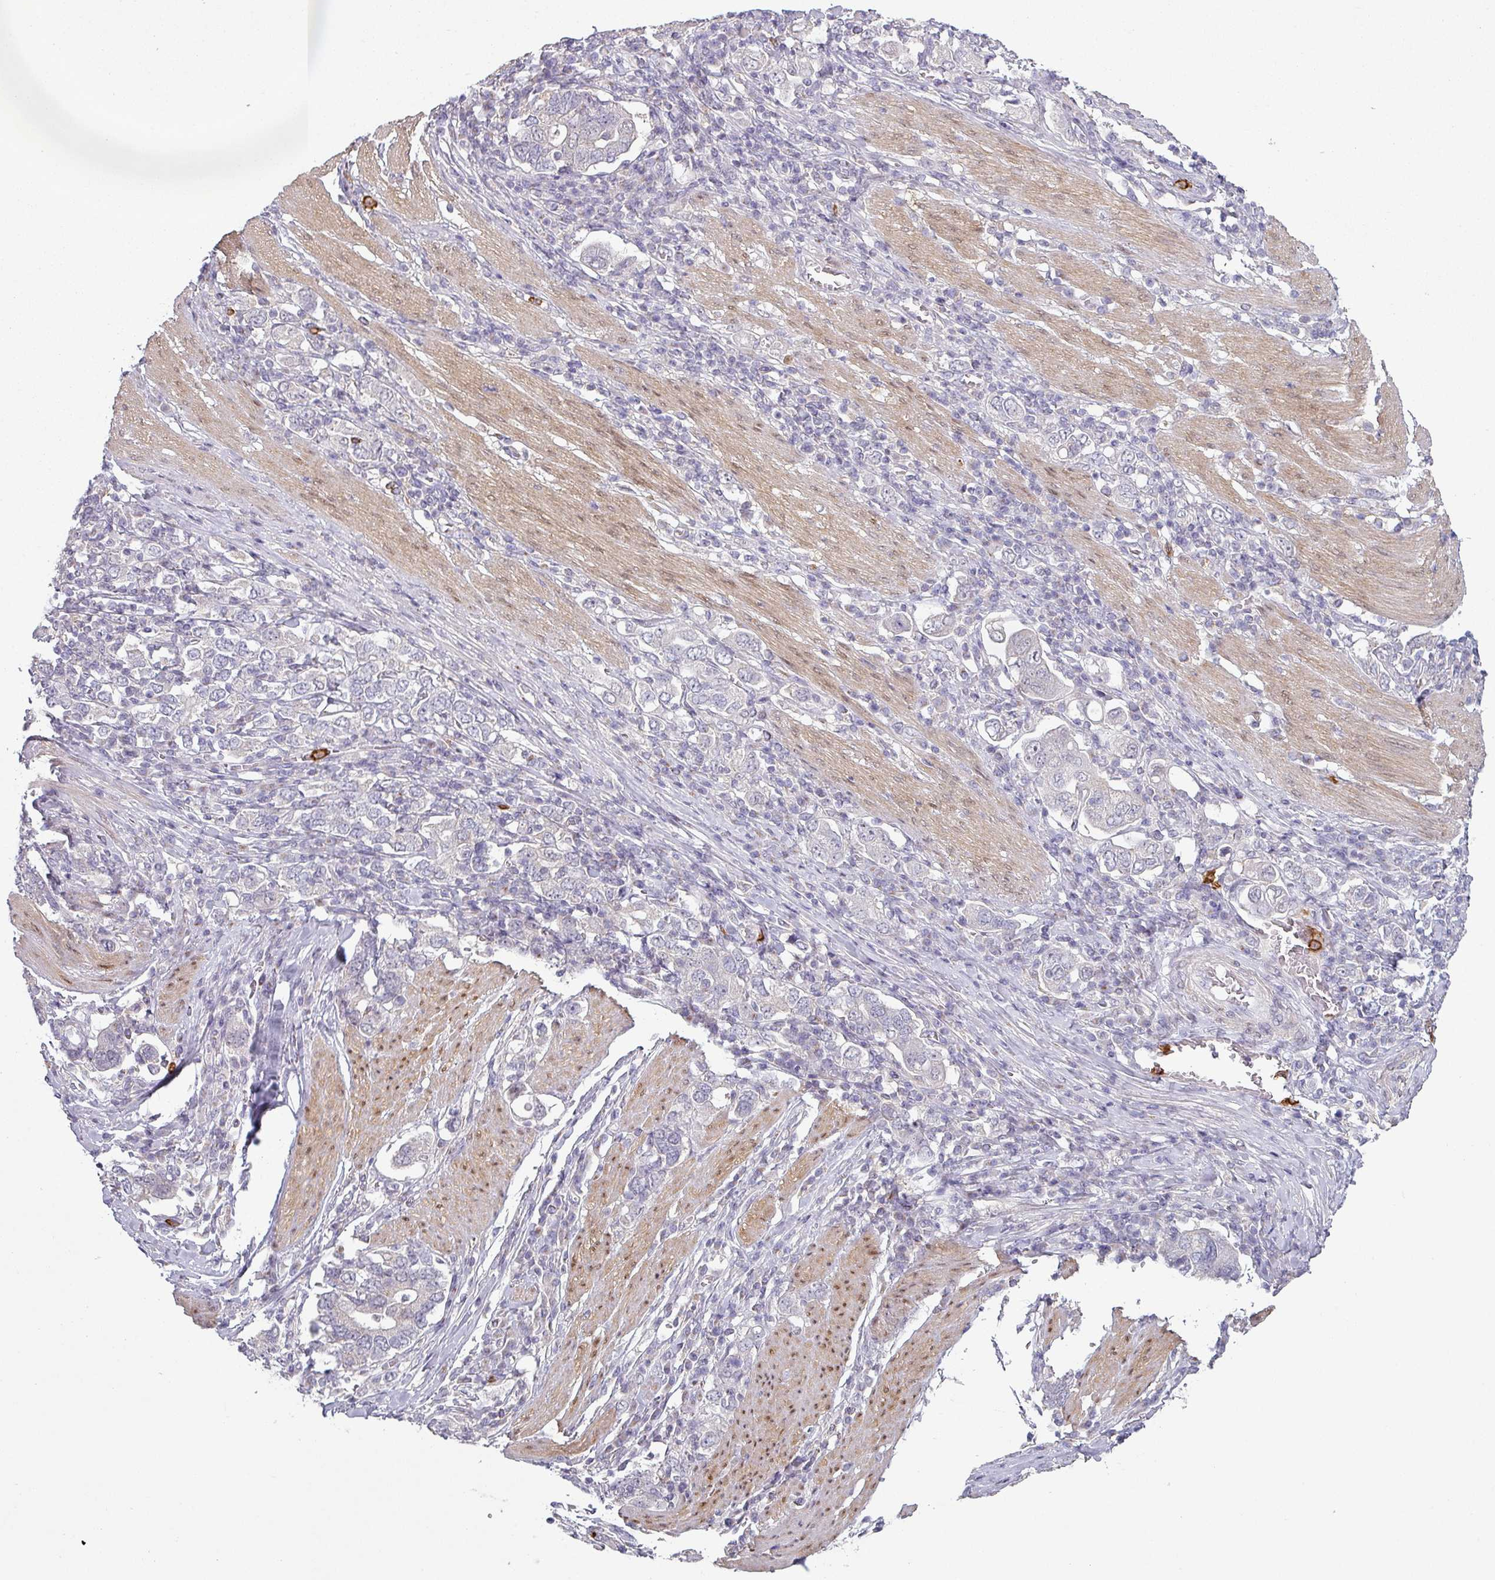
{"staining": {"intensity": "negative", "quantity": "none", "location": "none"}, "tissue": "stomach cancer", "cell_type": "Tumor cells", "image_type": "cancer", "snomed": [{"axis": "morphology", "description": "Adenocarcinoma, NOS"}, {"axis": "topography", "description": "Stomach, upper"}, {"axis": "topography", "description": "Stomach"}], "caption": "Immunohistochemistry photomicrograph of neoplastic tissue: human stomach cancer (adenocarcinoma) stained with DAB (3,3'-diaminobenzidine) displays no significant protein positivity in tumor cells.", "gene": "MAGEC3", "patient": {"sex": "male", "age": 62}}